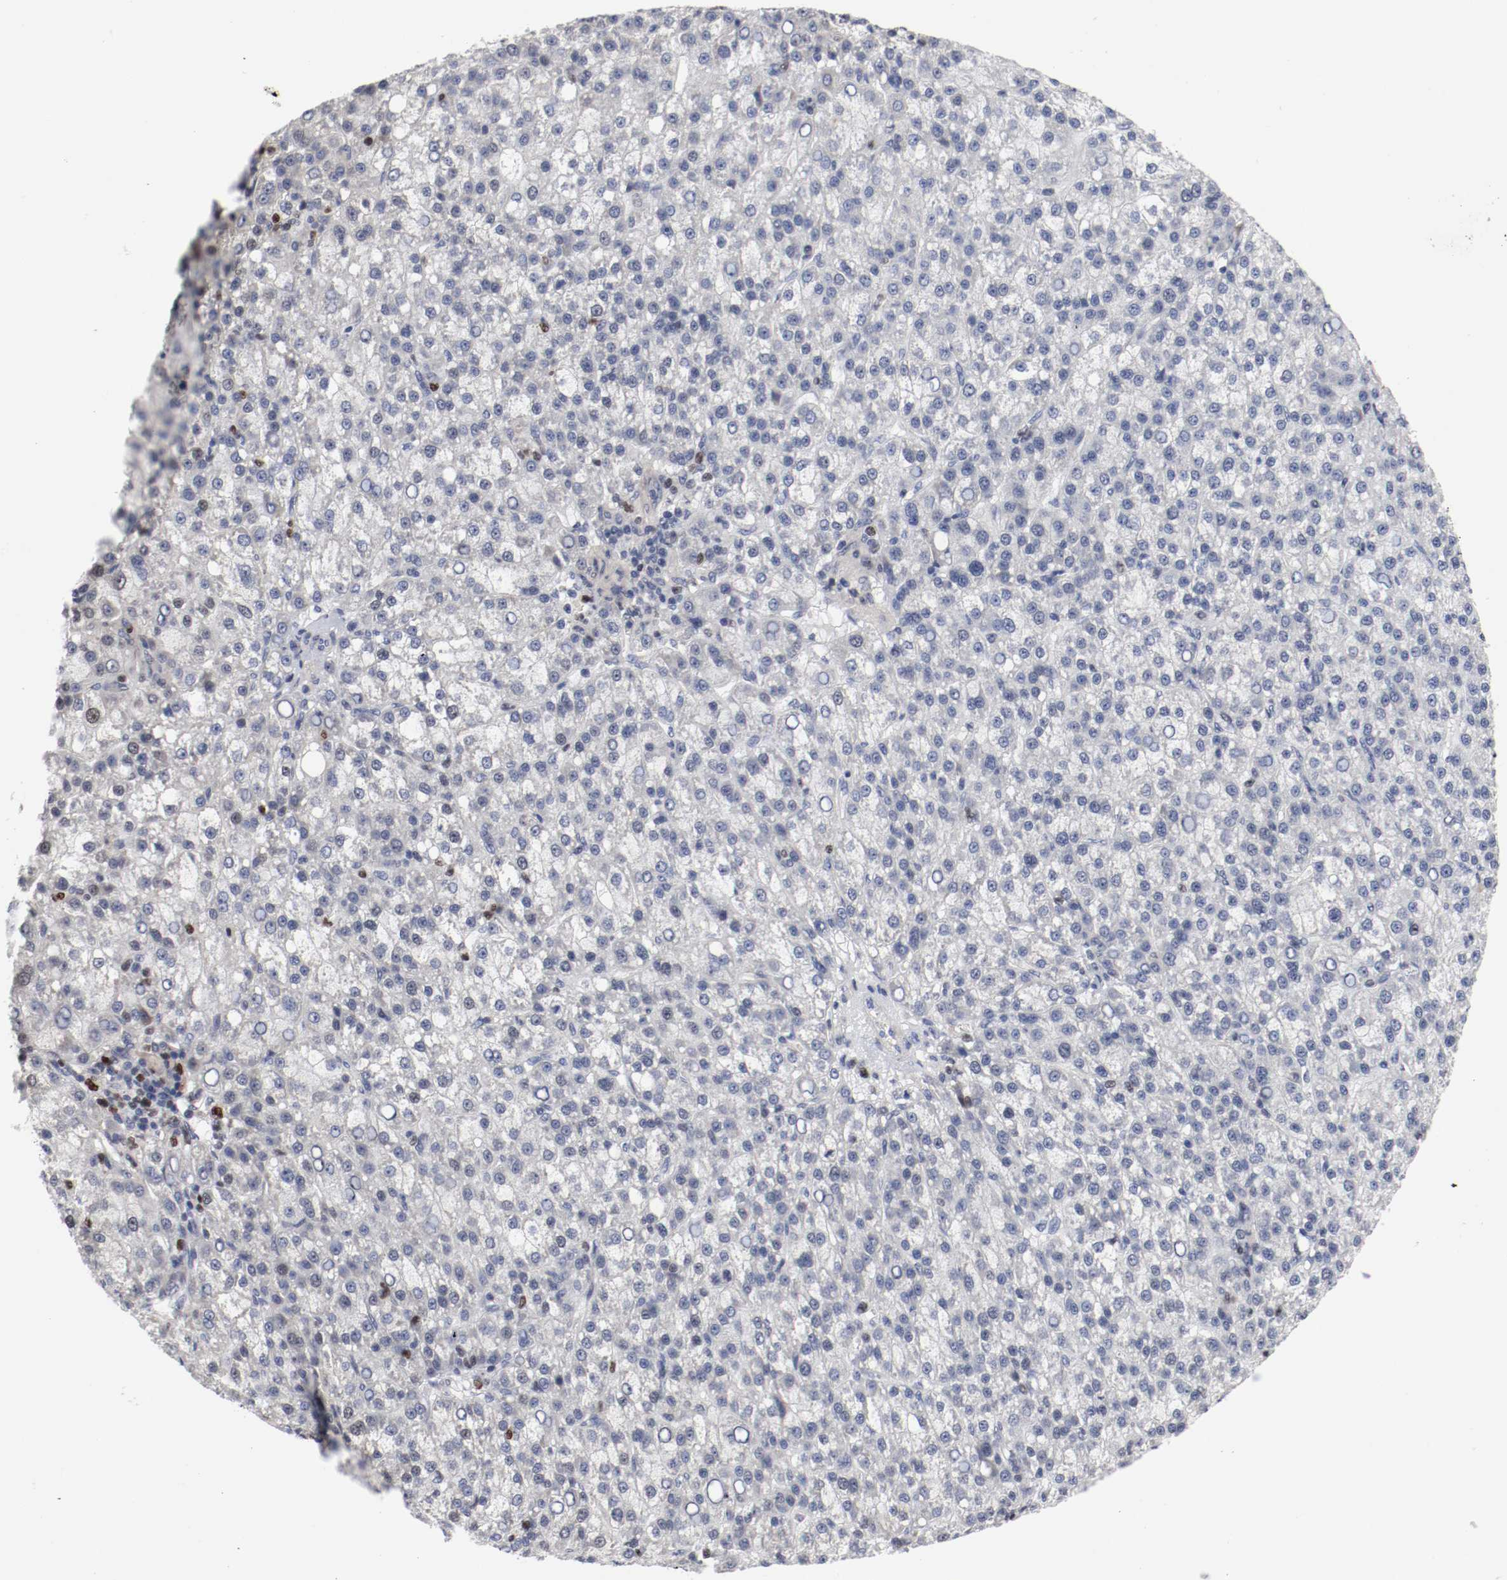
{"staining": {"intensity": "weak", "quantity": "<25%", "location": "nuclear"}, "tissue": "liver cancer", "cell_type": "Tumor cells", "image_type": "cancer", "snomed": [{"axis": "morphology", "description": "Carcinoma, Hepatocellular, NOS"}, {"axis": "topography", "description": "Liver"}], "caption": "This is an immunohistochemistry image of human liver cancer (hepatocellular carcinoma). There is no positivity in tumor cells.", "gene": "MCM6", "patient": {"sex": "female", "age": 58}}